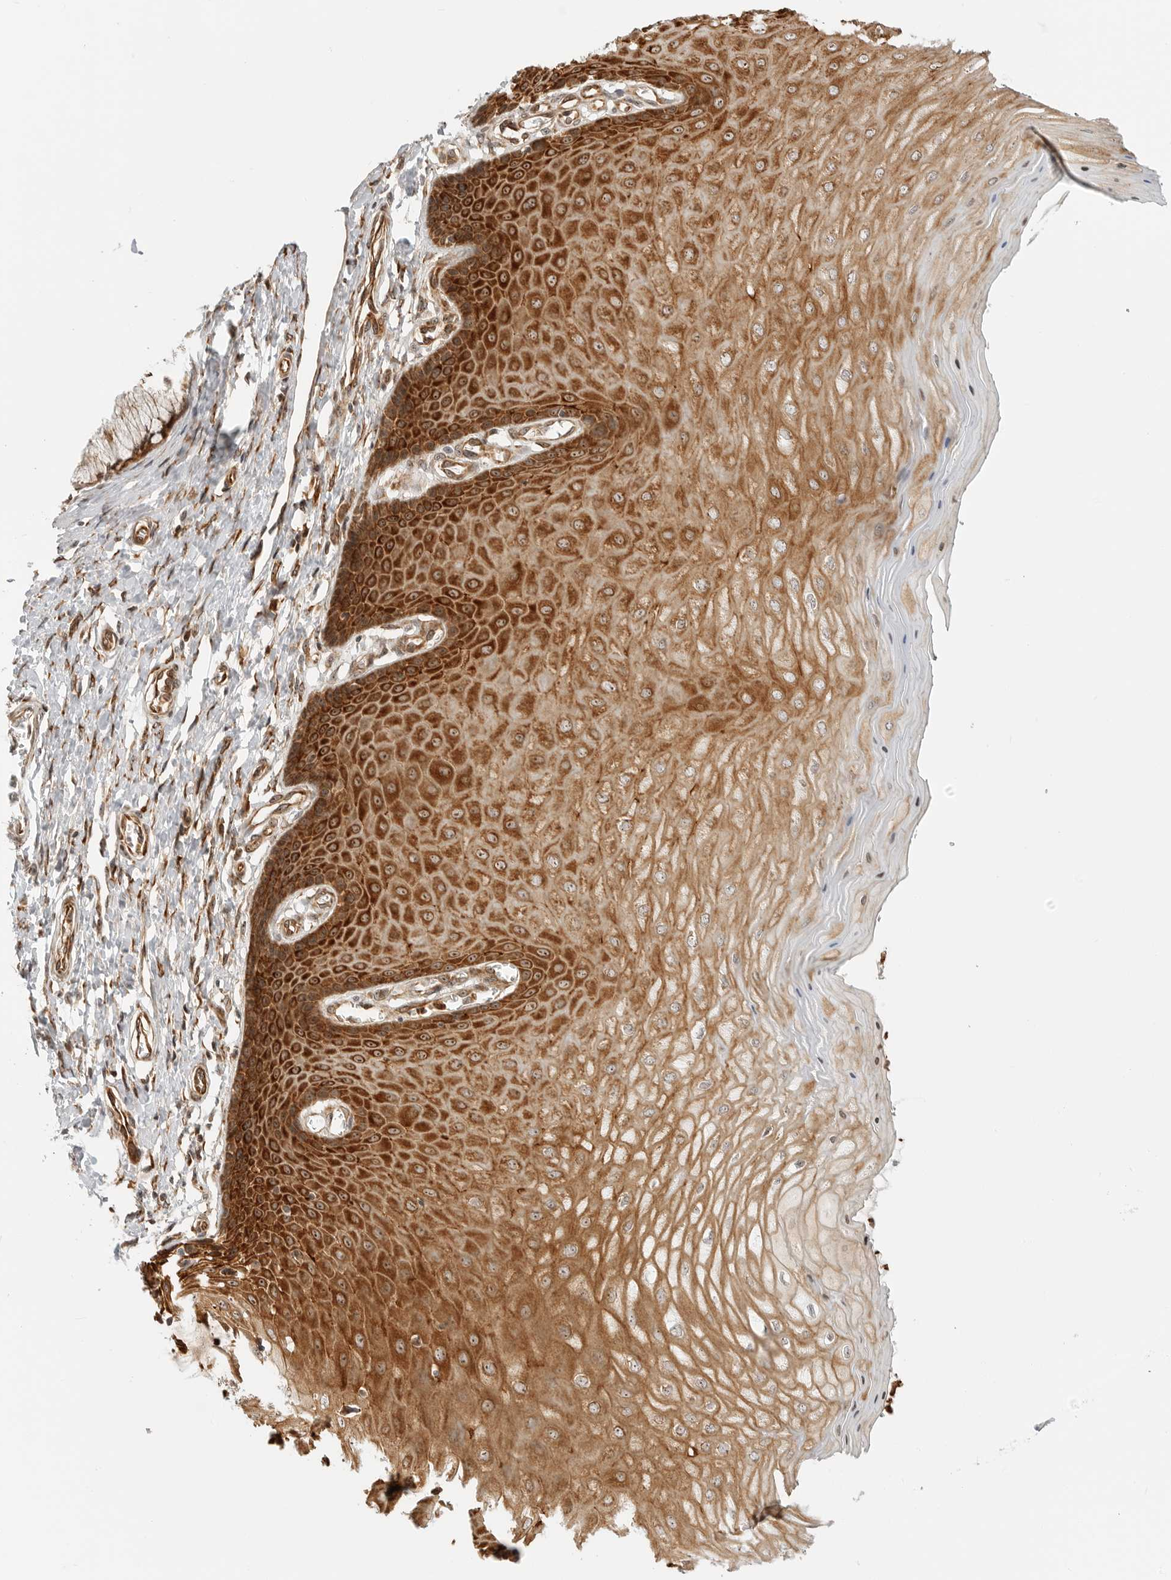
{"staining": {"intensity": "moderate", "quantity": ">75%", "location": "cytoplasmic/membranous,nuclear"}, "tissue": "cervix", "cell_type": "Glandular cells", "image_type": "normal", "snomed": [{"axis": "morphology", "description": "Normal tissue, NOS"}, {"axis": "topography", "description": "Cervix"}], "caption": "Moderate cytoplasmic/membranous,nuclear positivity is identified in about >75% of glandular cells in unremarkable cervix.", "gene": "DSCC1", "patient": {"sex": "female", "age": 55}}